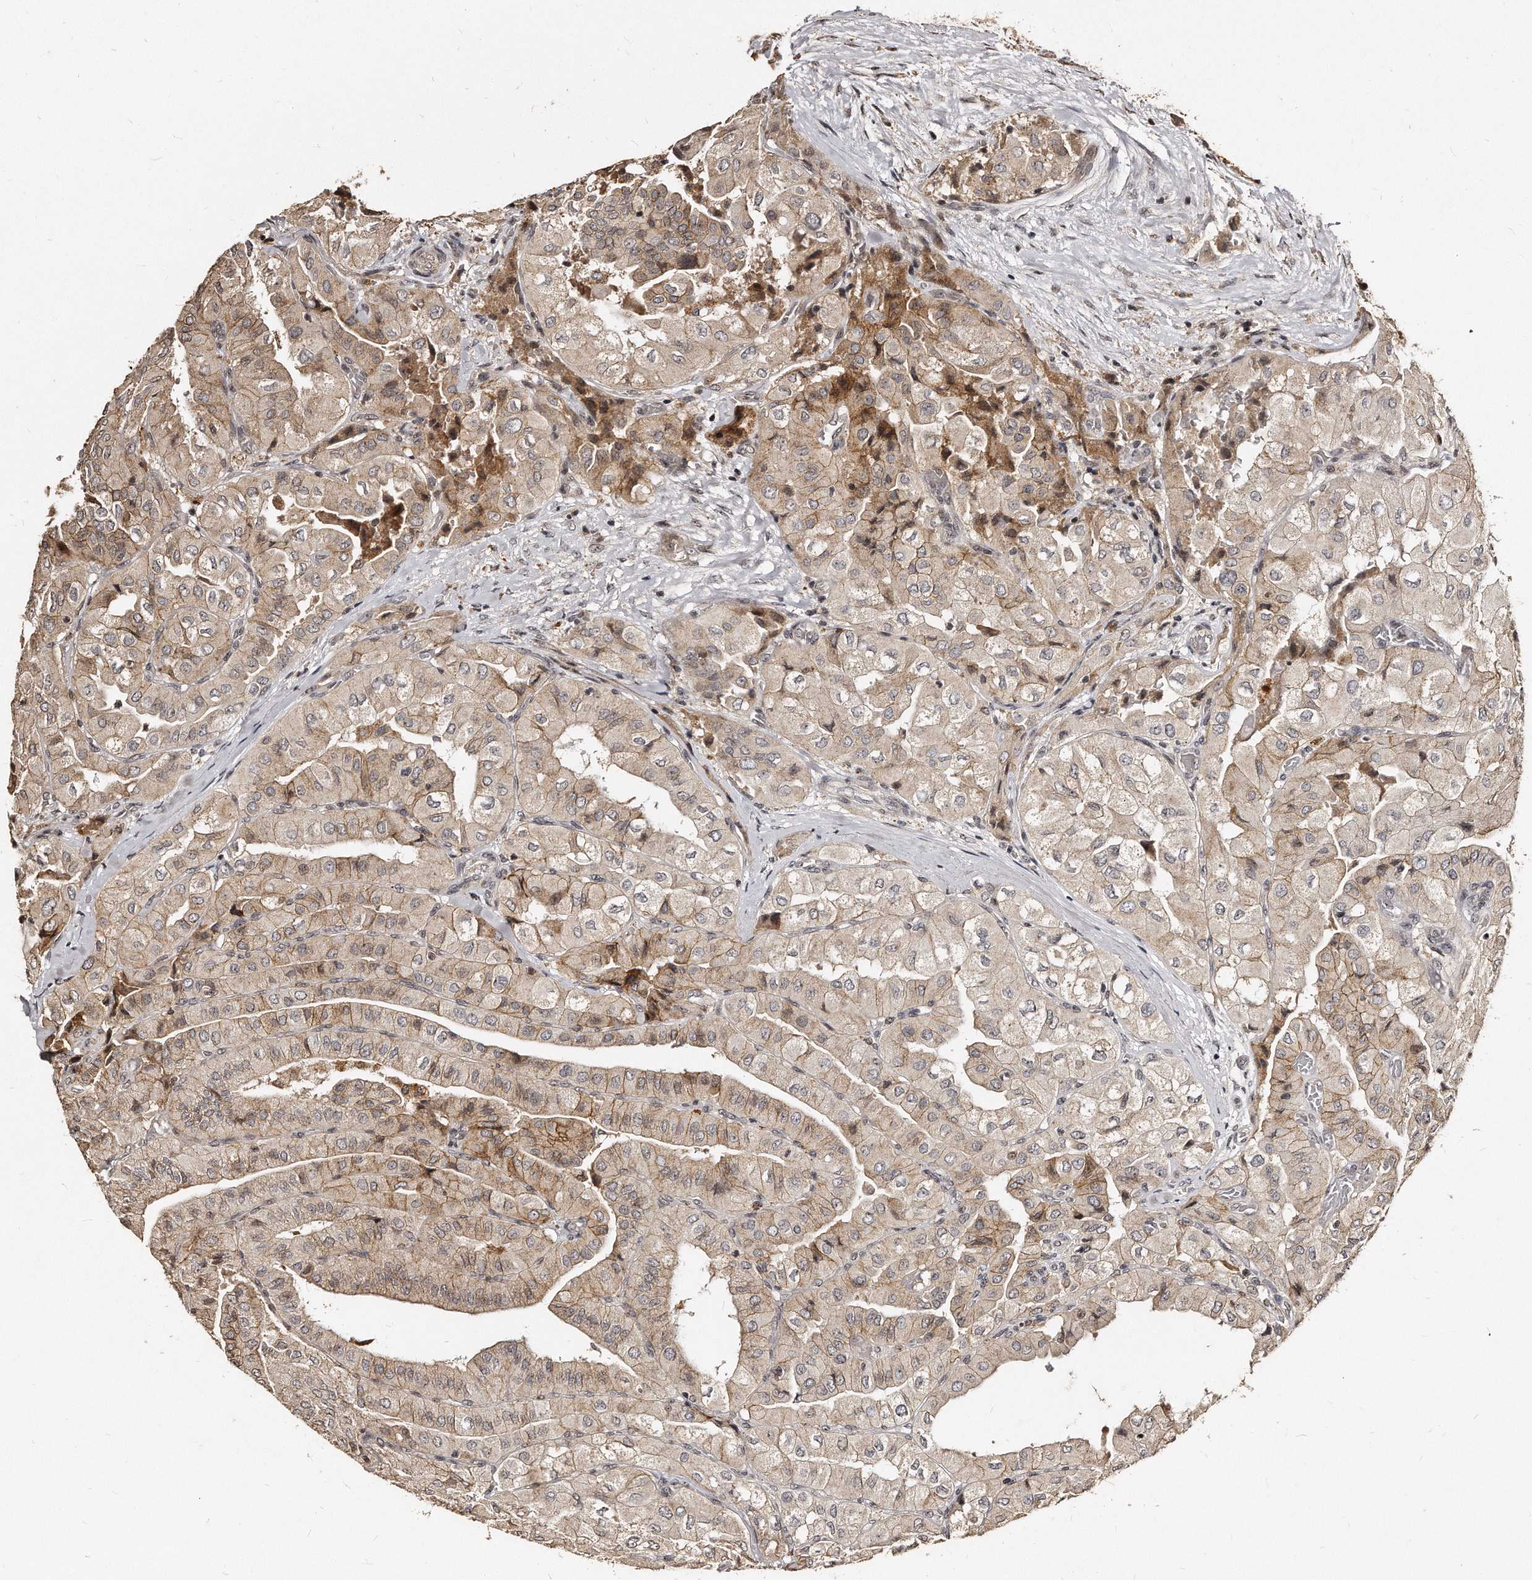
{"staining": {"intensity": "weak", "quantity": ">75%", "location": "cytoplasmic/membranous"}, "tissue": "thyroid cancer", "cell_type": "Tumor cells", "image_type": "cancer", "snomed": [{"axis": "morphology", "description": "Papillary adenocarcinoma, NOS"}, {"axis": "topography", "description": "Thyroid gland"}], "caption": "Tumor cells reveal low levels of weak cytoplasmic/membranous expression in about >75% of cells in human thyroid cancer. The protein of interest is stained brown, and the nuclei are stained in blue (DAB IHC with brightfield microscopy, high magnification).", "gene": "TSHR", "patient": {"sex": "female", "age": 59}}